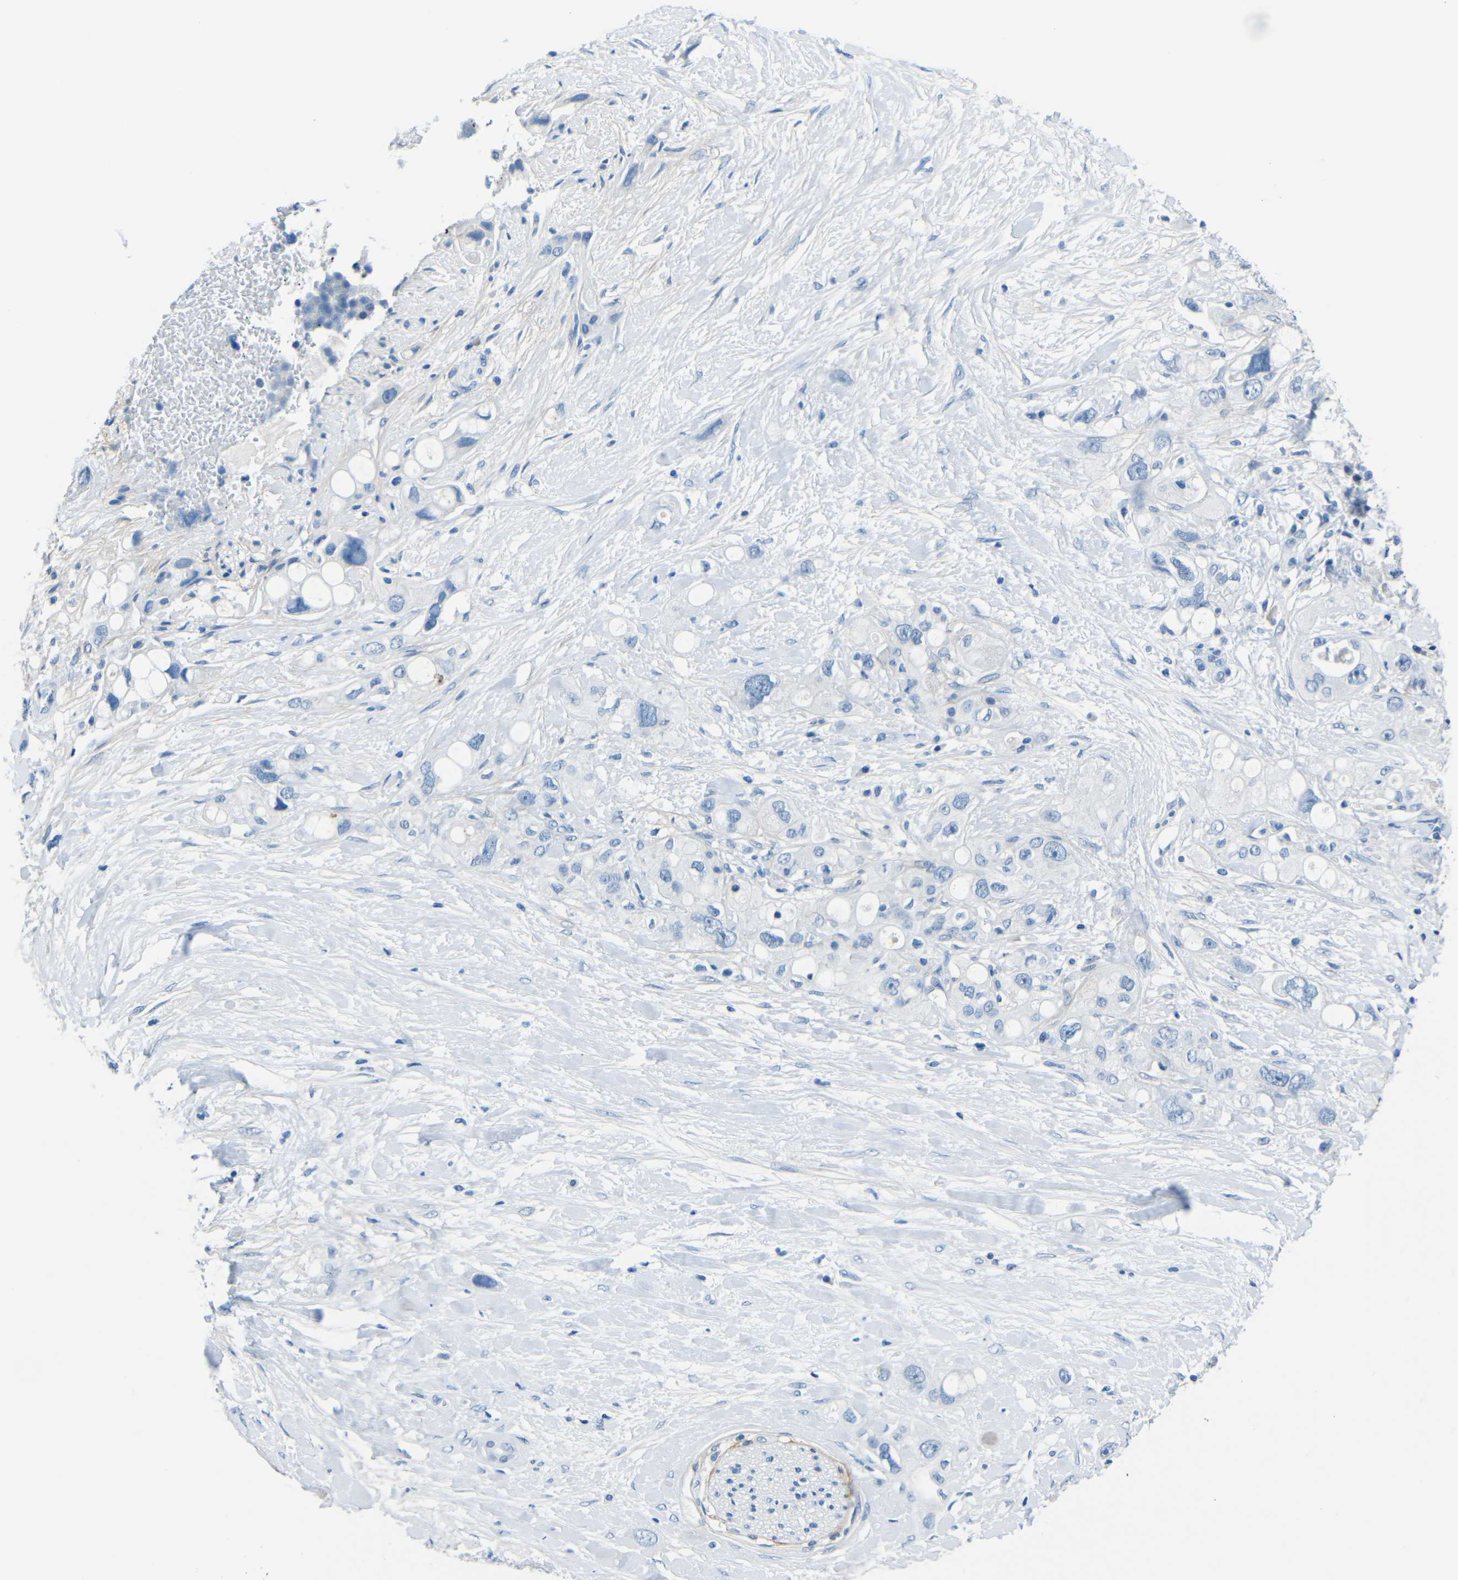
{"staining": {"intensity": "negative", "quantity": "none", "location": "none"}, "tissue": "pancreatic cancer", "cell_type": "Tumor cells", "image_type": "cancer", "snomed": [{"axis": "morphology", "description": "Adenocarcinoma, NOS"}, {"axis": "topography", "description": "Pancreas"}], "caption": "Immunohistochemistry image of human pancreatic cancer stained for a protein (brown), which demonstrates no positivity in tumor cells.", "gene": "FBN2", "patient": {"sex": "female", "age": 56}}